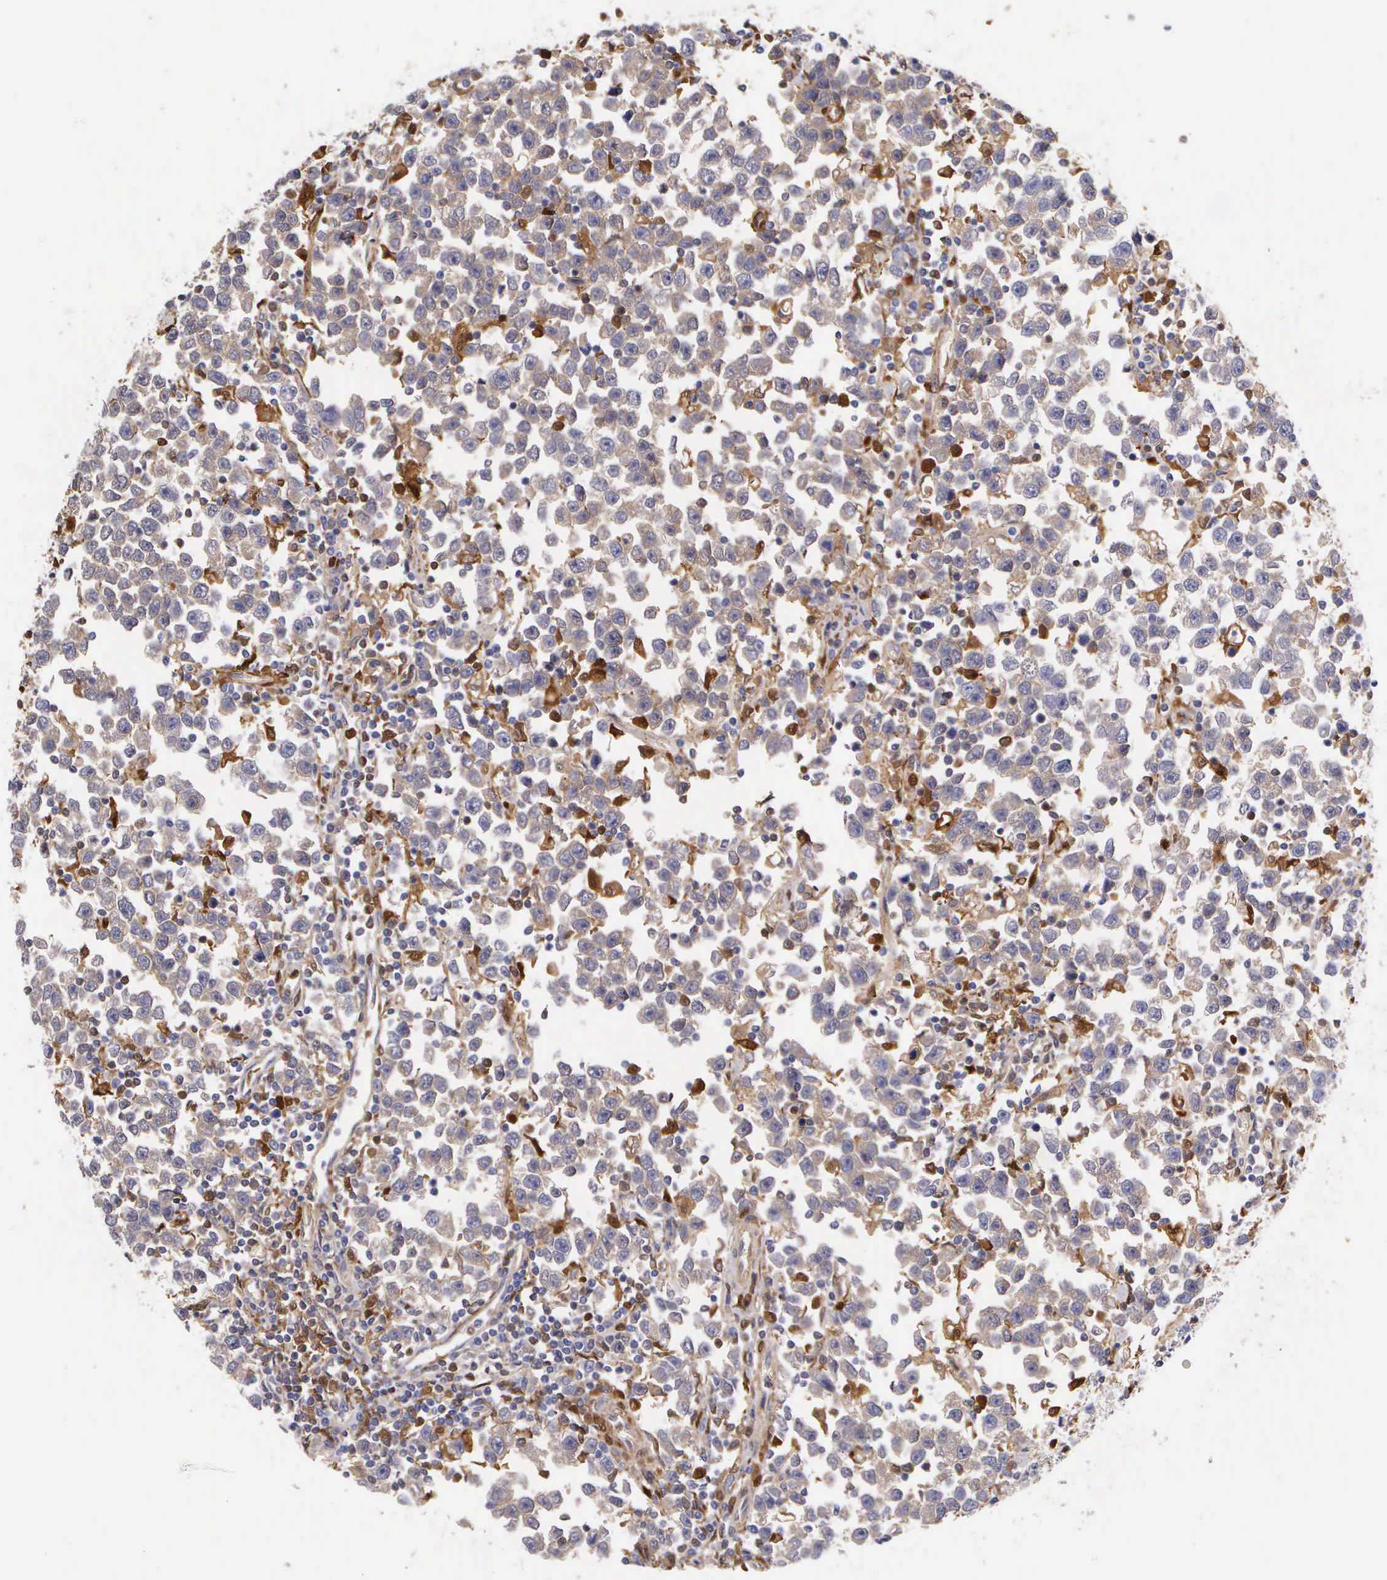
{"staining": {"intensity": "negative", "quantity": "none", "location": "none"}, "tissue": "testis cancer", "cell_type": "Tumor cells", "image_type": "cancer", "snomed": [{"axis": "morphology", "description": "Seminoma, NOS"}, {"axis": "topography", "description": "Testis"}], "caption": "An immunohistochemistry (IHC) image of seminoma (testis) is shown. There is no staining in tumor cells of seminoma (testis). (Stains: DAB immunohistochemistry with hematoxylin counter stain, Microscopy: brightfield microscopy at high magnification).", "gene": "LGALS1", "patient": {"sex": "male", "age": 43}}